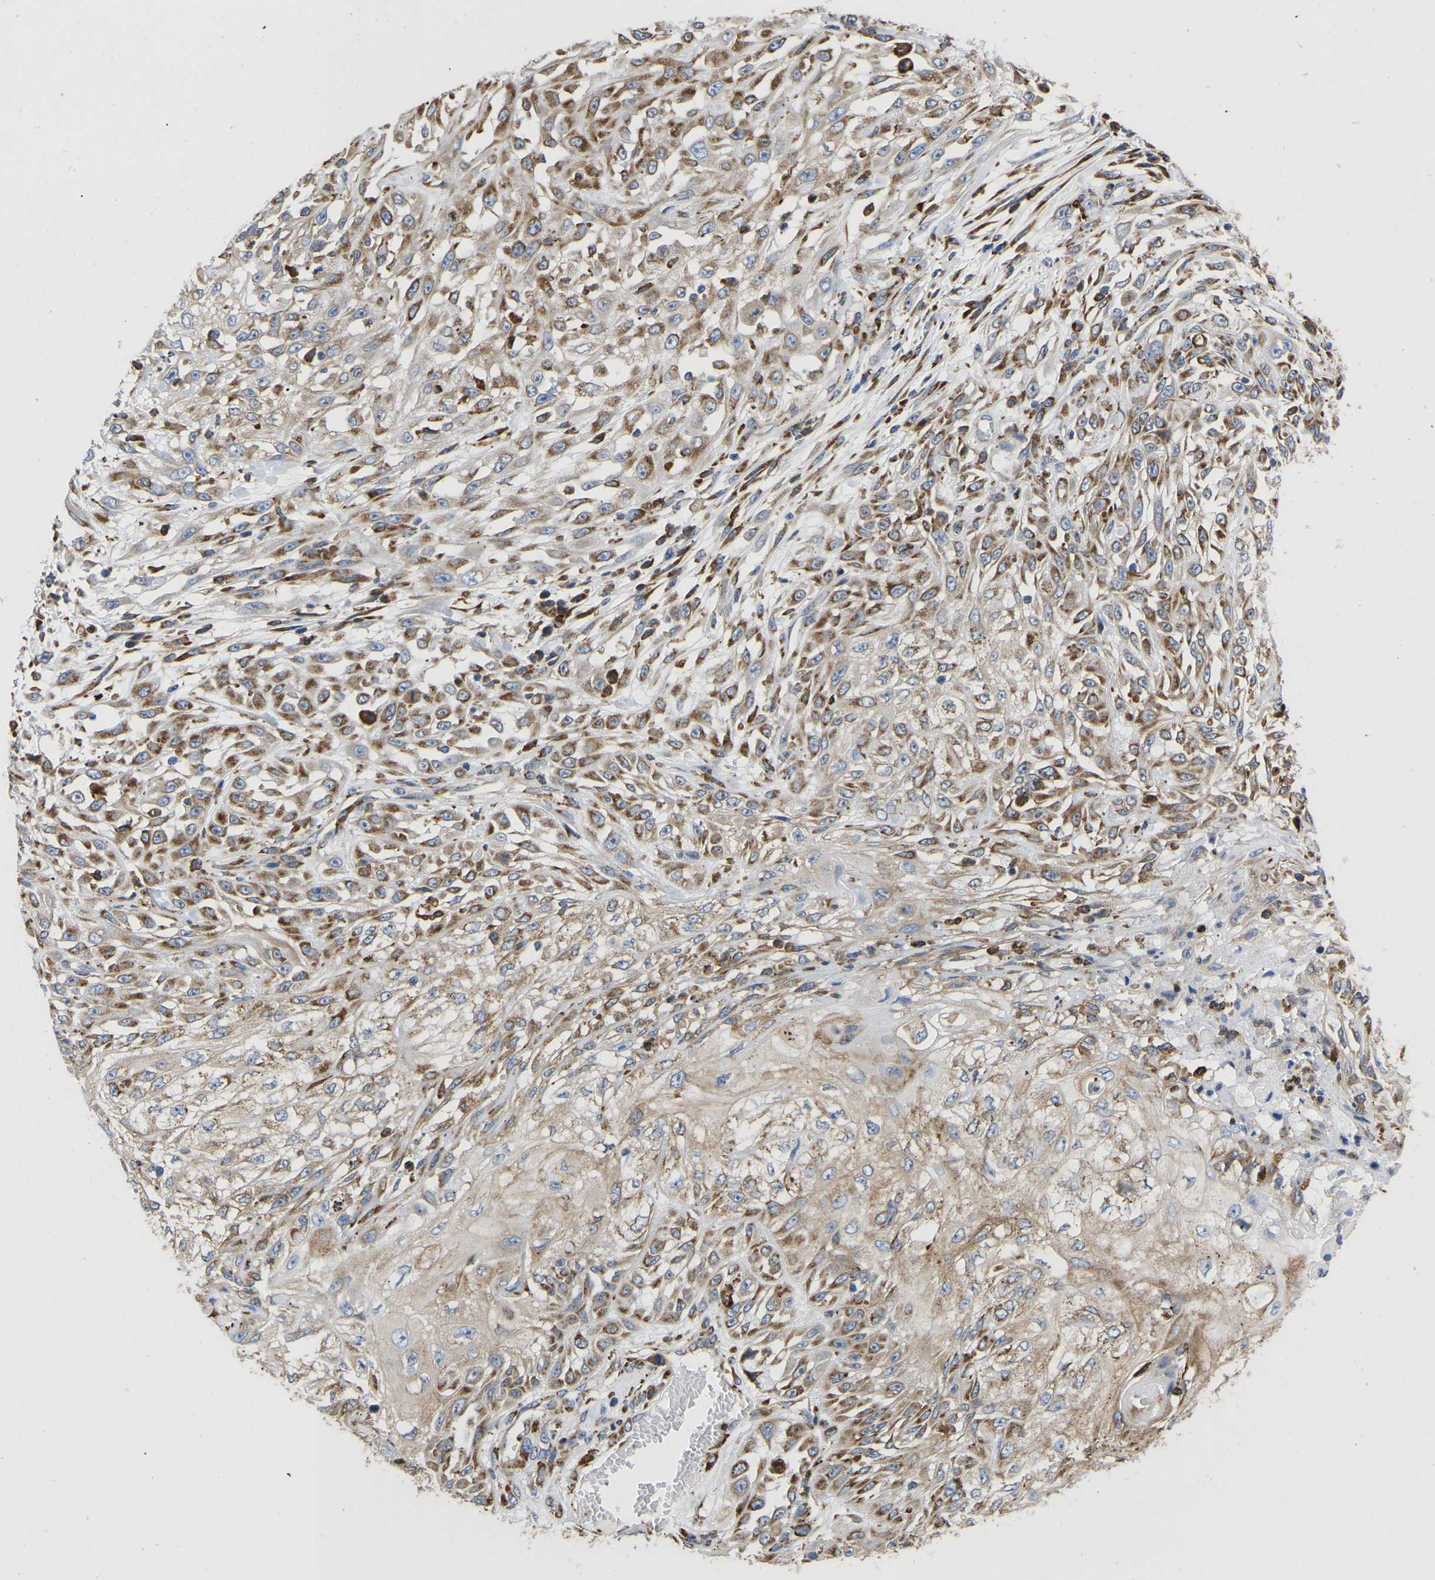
{"staining": {"intensity": "moderate", "quantity": ">75%", "location": "cytoplasmic/membranous"}, "tissue": "skin cancer", "cell_type": "Tumor cells", "image_type": "cancer", "snomed": [{"axis": "morphology", "description": "Squamous cell carcinoma, NOS"}, {"axis": "morphology", "description": "Squamous cell carcinoma, metastatic, NOS"}, {"axis": "topography", "description": "Skin"}, {"axis": "topography", "description": "Lymph node"}], "caption": "Brown immunohistochemical staining in human skin squamous cell carcinoma reveals moderate cytoplasmic/membranous positivity in about >75% of tumor cells.", "gene": "P4HB", "patient": {"sex": "male", "age": 75}}